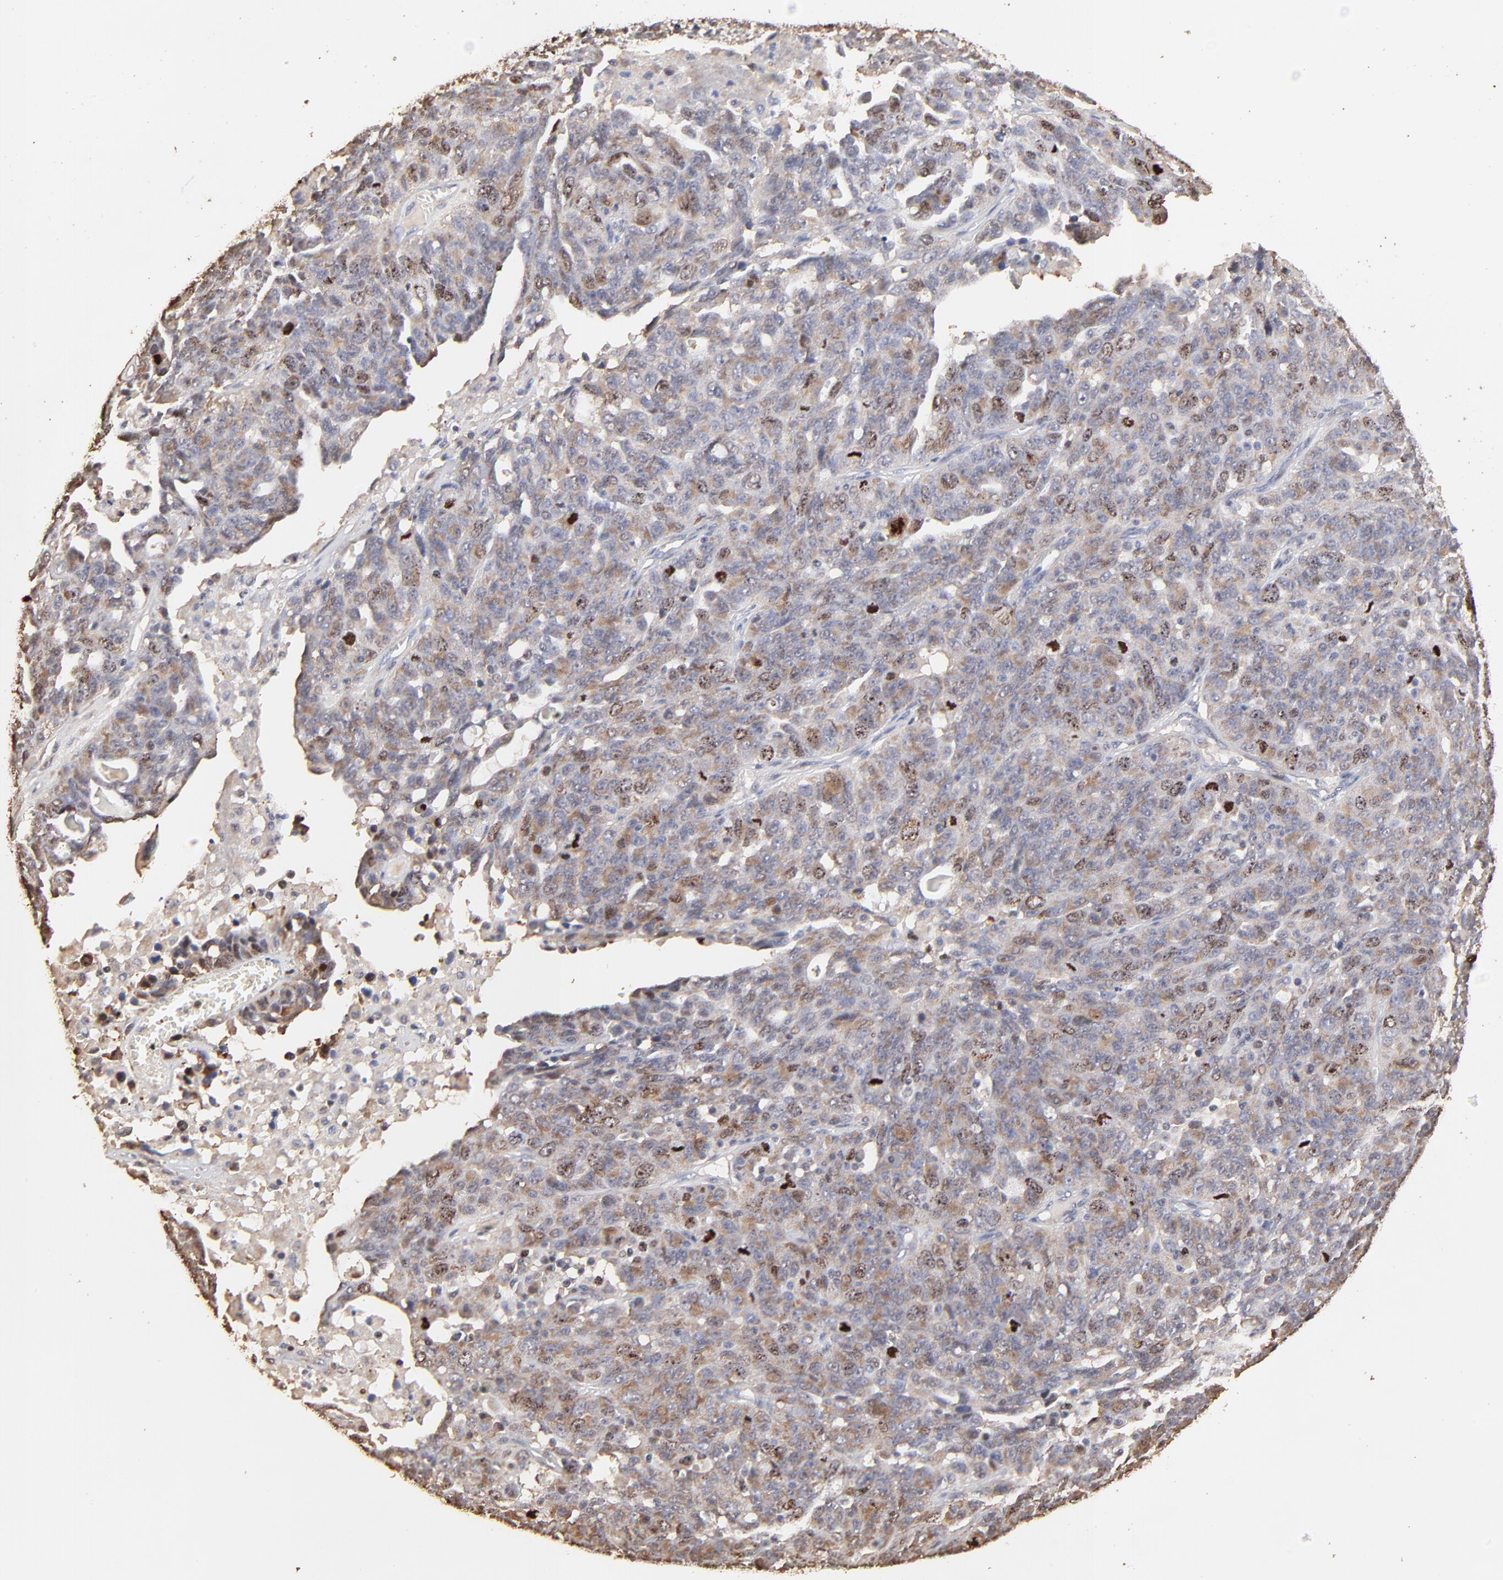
{"staining": {"intensity": "moderate", "quantity": "25%-75%", "location": "nuclear"}, "tissue": "ovarian cancer", "cell_type": "Tumor cells", "image_type": "cancer", "snomed": [{"axis": "morphology", "description": "Cystadenocarcinoma, serous, NOS"}, {"axis": "topography", "description": "Ovary"}], "caption": "Tumor cells show moderate nuclear positivity in approximately 25%-75% of cells in ovarian cancer (serous cystadenocarcinoma).", "gene": "BIRC5", "patient": {"sex": "female", "age": 71}}